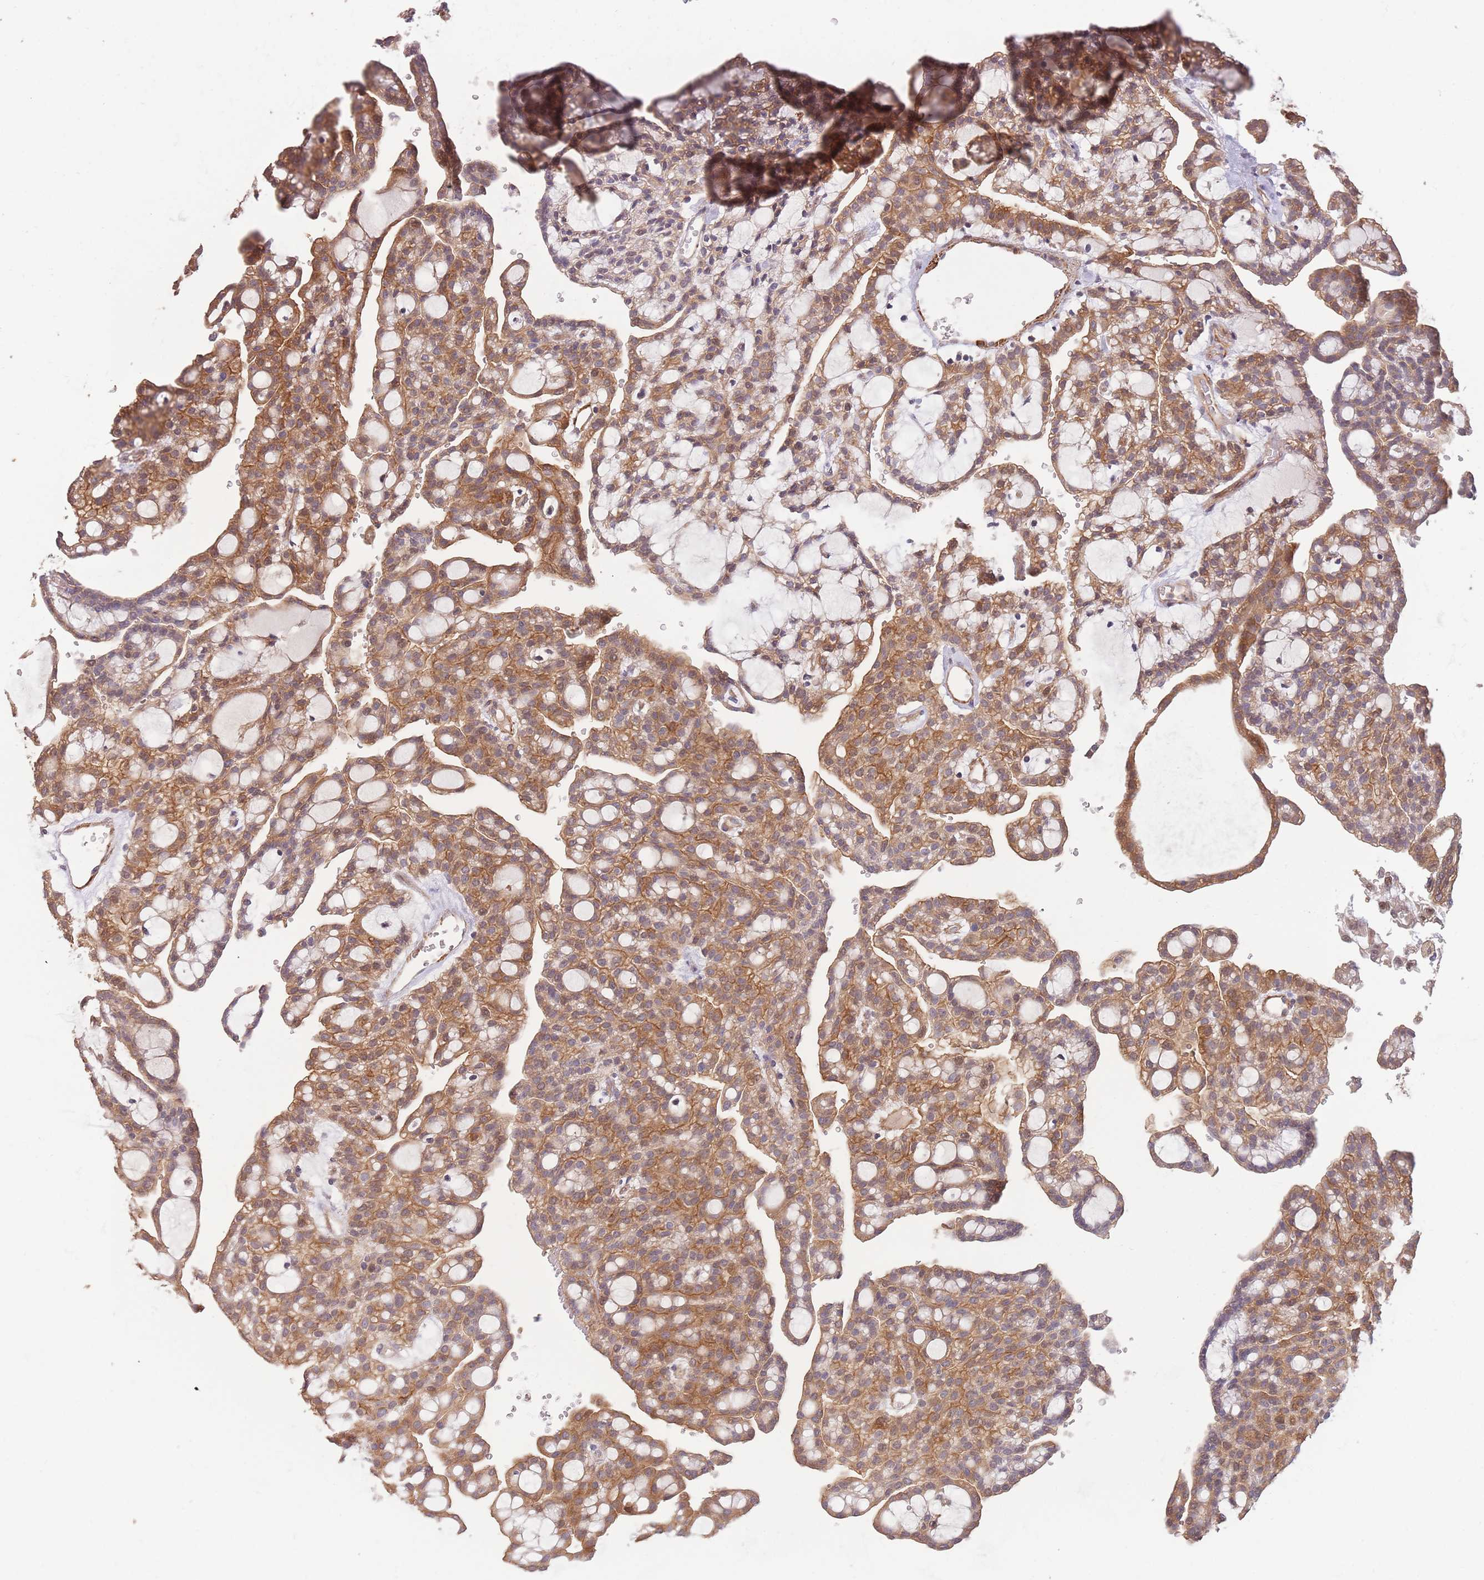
{"staining": {"intensity": "moderate", "quantity": ">75%", "location": "cytoplasmic/membranous"}, "tissue": "renal cancer", "cell_type": "Tumor cells", "image_type": "cancer", "snomed": [{"axis": "morphology", "description": "Adenocarcinoma, NOS"}, {"axis": "topography", "description": "Kidney"}], "caption": "High-magnification brightfield microscopy of adenocarcinoma (renal) stained with DAB (brown) and counterstained with hematoxylin (blue). tumor cells exhibit moderate cytoplasmic/membranous staining is seen in about>75% of cells.", "gene": "NLRC4", "patient": {"sex": "male", "age": 63}}